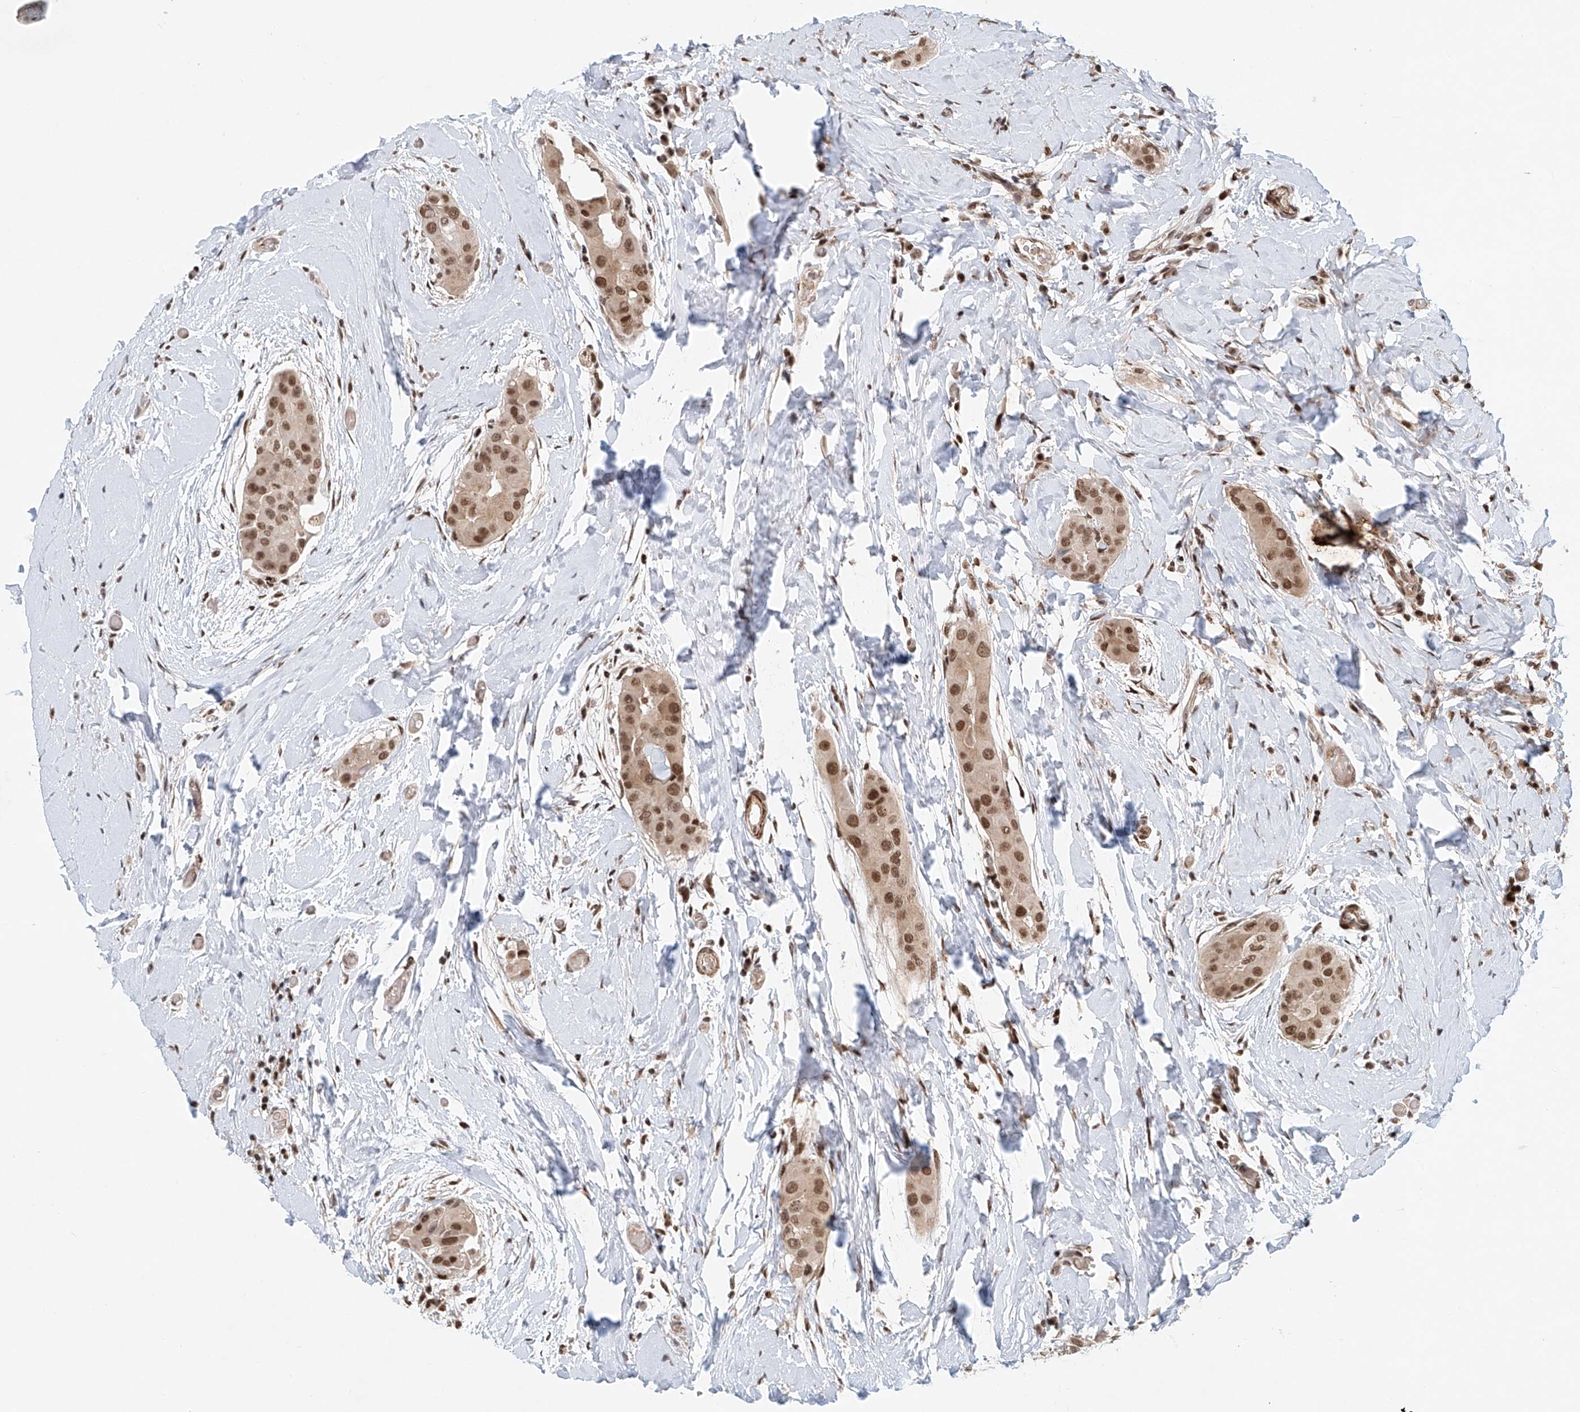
{"staining": {"intensity": "moderate", "quantity": ">75%", "location": "nuclear"}, "tissue": "thyroid cancer", "cell_type": "Tumor cells", "image_type": "cancer", "snomed": [{"axis": "morphology", "description": "Papillary adenocarcinoma, NOS"}, {"axis": "topography", "description": "Thyroid gland"}], "caption": "This image demonstrates IHC staining of thyroid papillary adenocarcinoma, with medium moderate nuclear positivity in approximately >75% of tumor cells.", "gene": "ZNF470", "patient": {"sex": "male", "age": 33}}